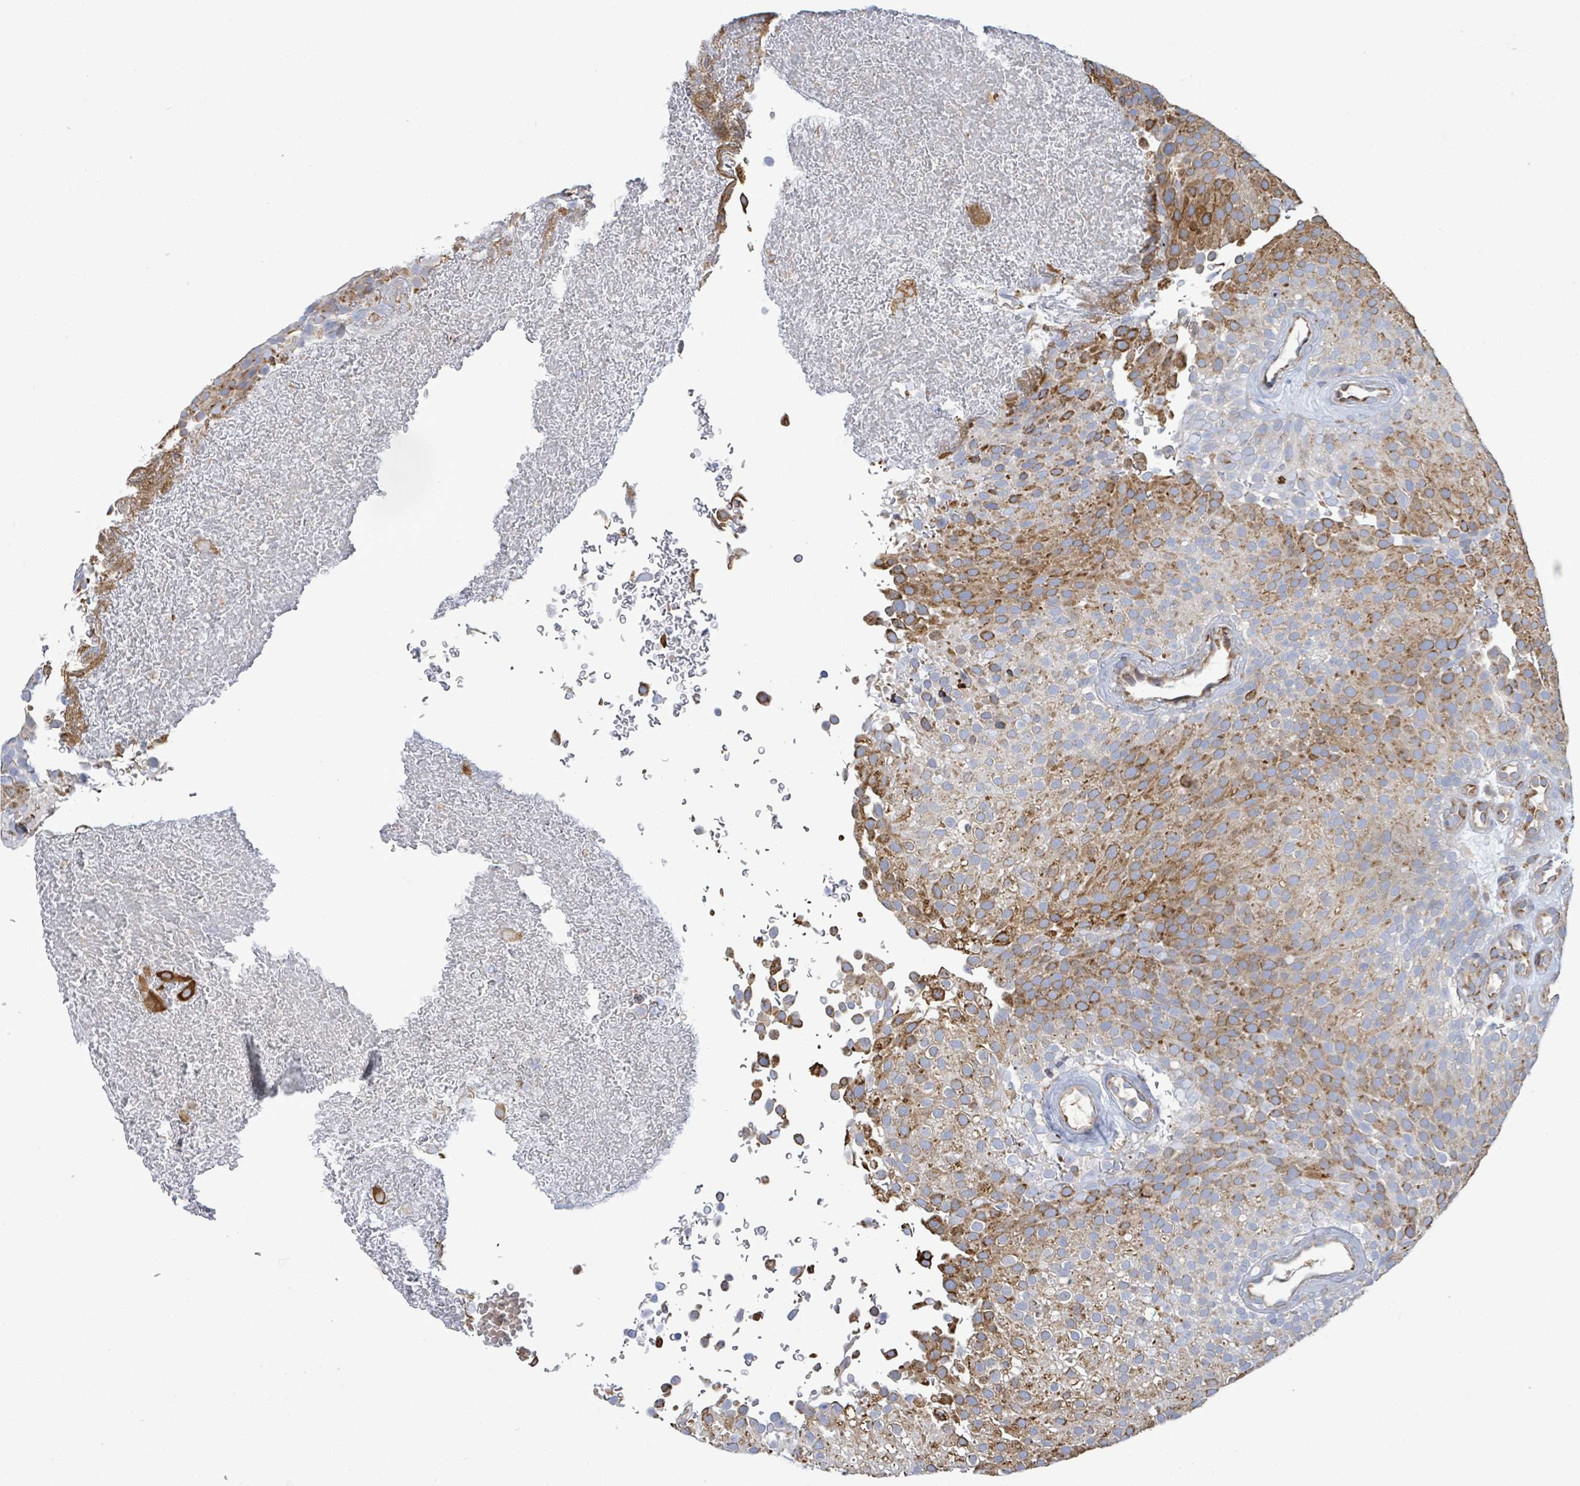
{"staining": {"intensity": "moderate", "quantity": "25%-75%", "location": "cytoplasmic/membranous"}, "tissue": "urothelial cancer", "cell_type": "Tumor cells", "image_type": "cancer", "snomed": [{"axis": "morphology", "description": "Urothelial carcinoma, Low grade"}, {"axis": "topography", "description": "Urinary bladder"}], "caption": "The image shows a brown stain indicating the presence of a protein in the cytoplasmic/membranous of tumor cells in urothelial carcinoma (low-grade). The staining is performed using DAB brown chromogen to label protein expression. The nuclei are counter-stained blue using hematoxylin.", "gene": "RFPL4A", "patient": {"sex": "male", "age": 78}}